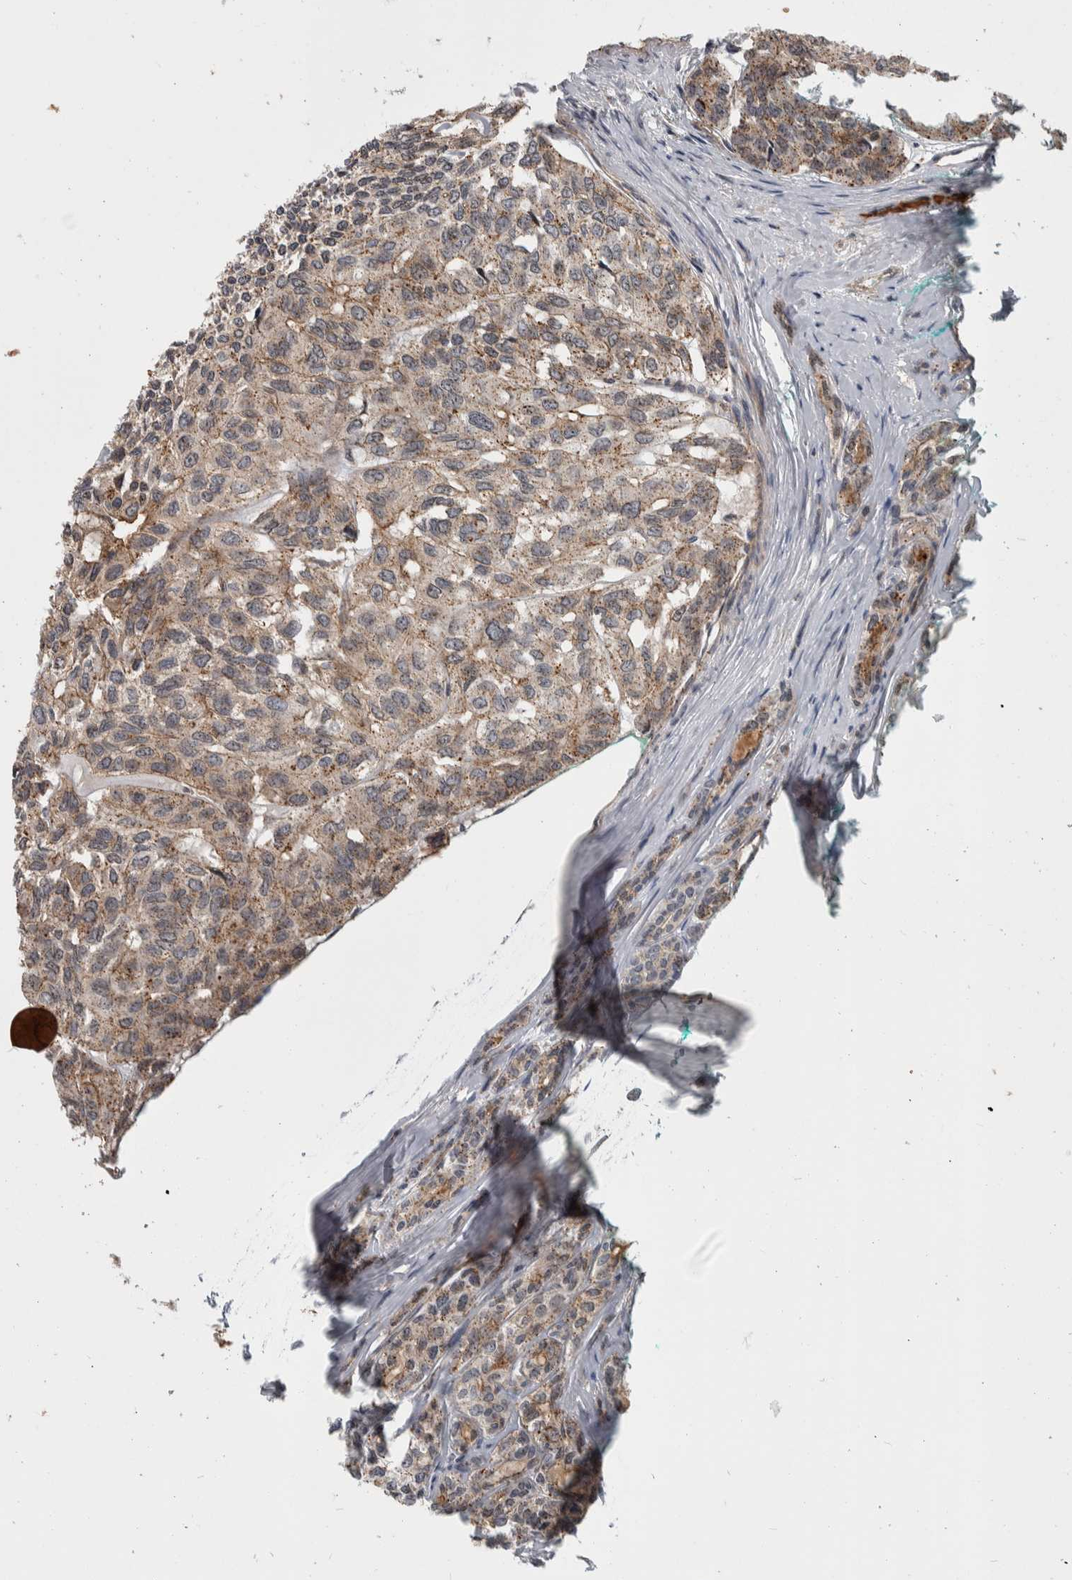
{"staining": {"intensity": "weak", "quantity": ">75%", "location": "cytoplasmic/membranous"}, "tissue": "head and neck cancer", "cell_type": "Tumor cells", "image_type": "cancer", "snomed": [{"axis": "morphology", "description": "Adenocarcinoma, NOS"}, {"axis": "topography", "description": "Salivary gland, NOS"}, {"axis": "topography", "description": "Head-Neck"}], "caption": "Immunohistochemistry (IHC) photomicrograph of head and neck adenocarcinoma stained for a protein (brown), which exhibits low levels of weak cytoplasmic/membranous positivity in approximately >75% of tumor cells.", "gene": "MSL1", "patient": {"sex": "female", "age": 76}}